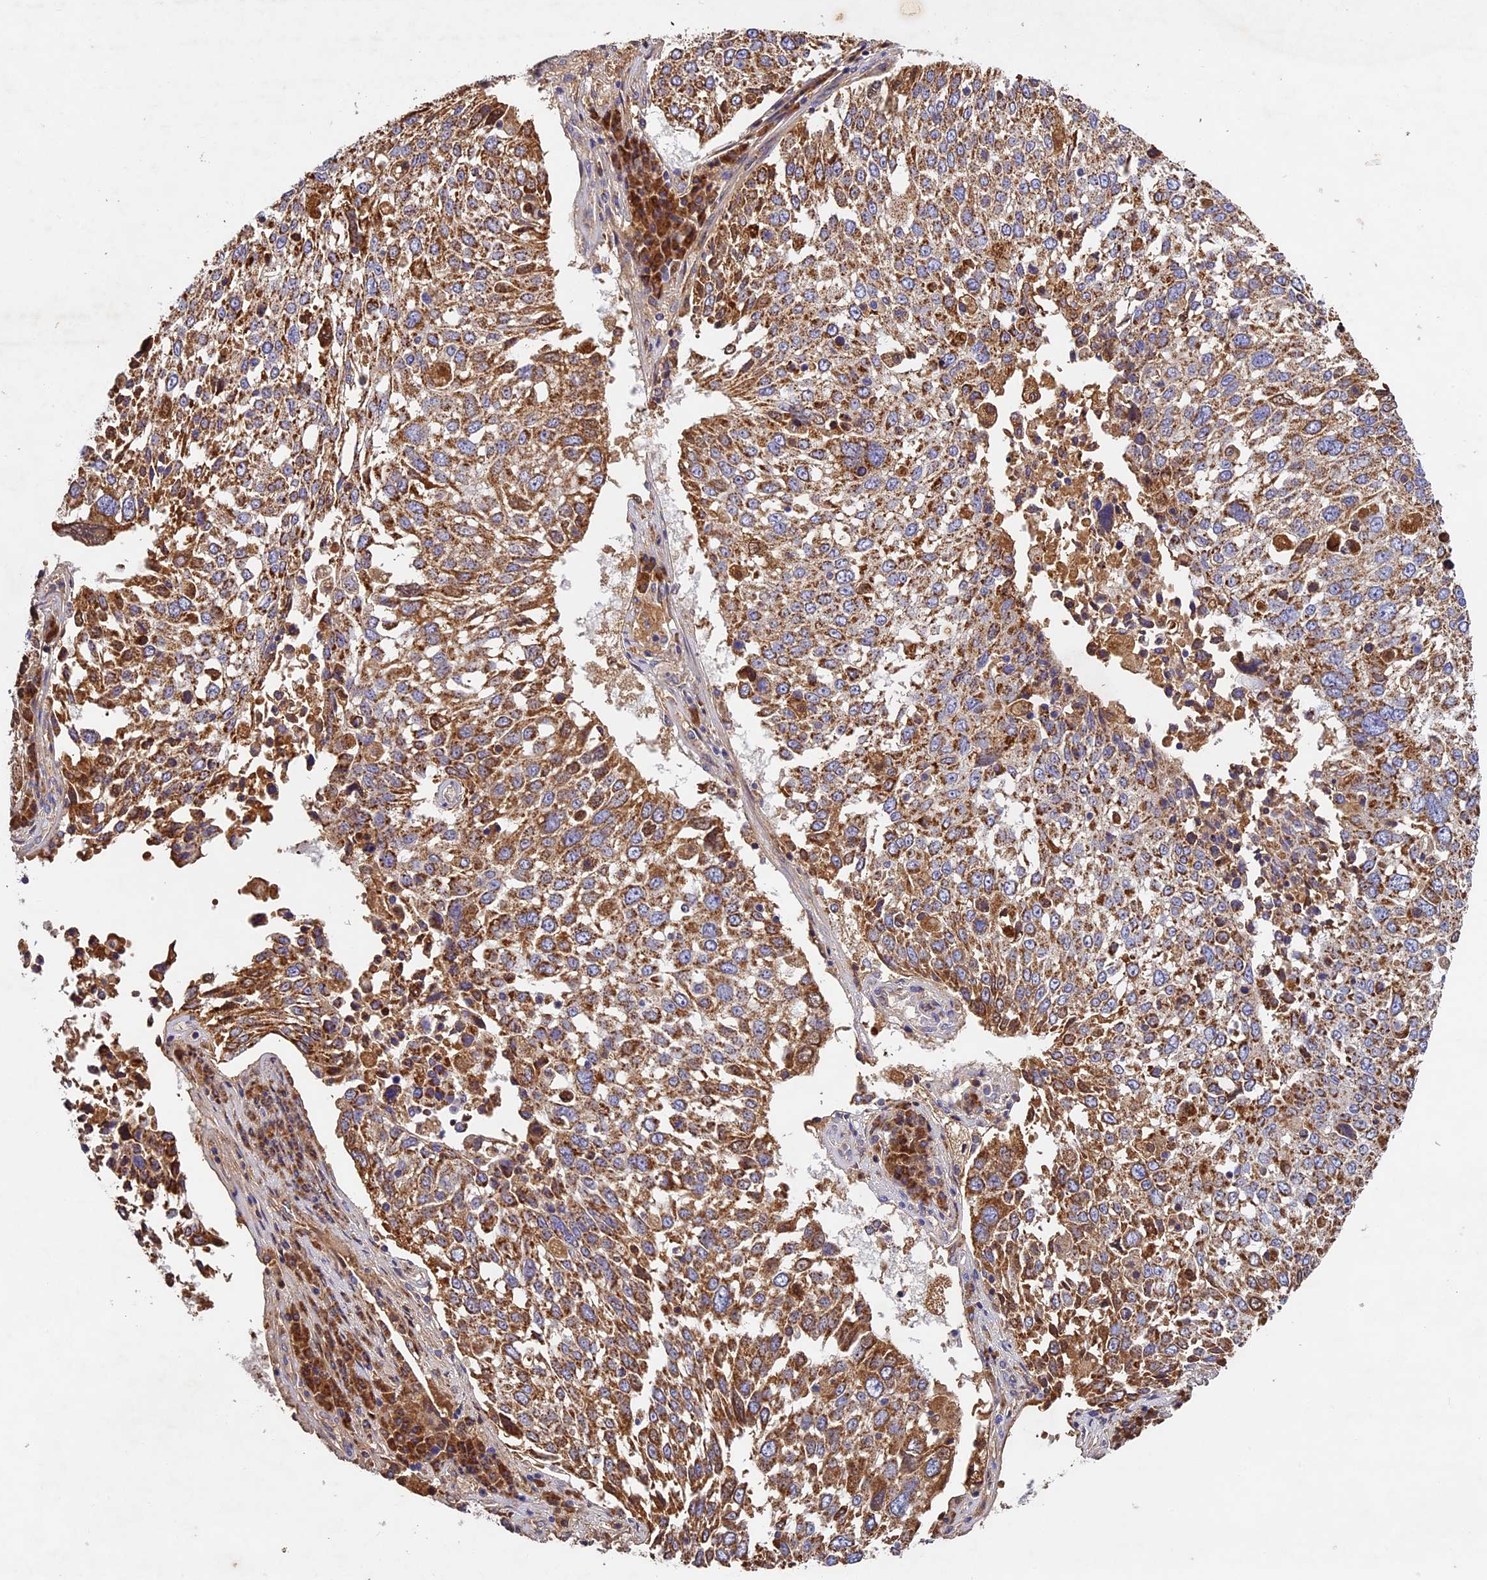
{"staining": {"intensity": "strong", "quantity": ">75%", "location": "cytoplasmic/membranous"}, "tissue": "lung cancer", "cell_type": "Tumor cells", "image_type": "cancer", "snomed": [{"axis": "morphology", "description": "Squamous cell carcinoma, NOS"}, {"axis": "topography", "description": "Lung"}], "caption": "Human lung squamous cell carcinoma stained with a protein marker demonstrates strong staining in tumor cells.", "gene": "OCEL1", "patient": {"sex": "male", "age": 65}}